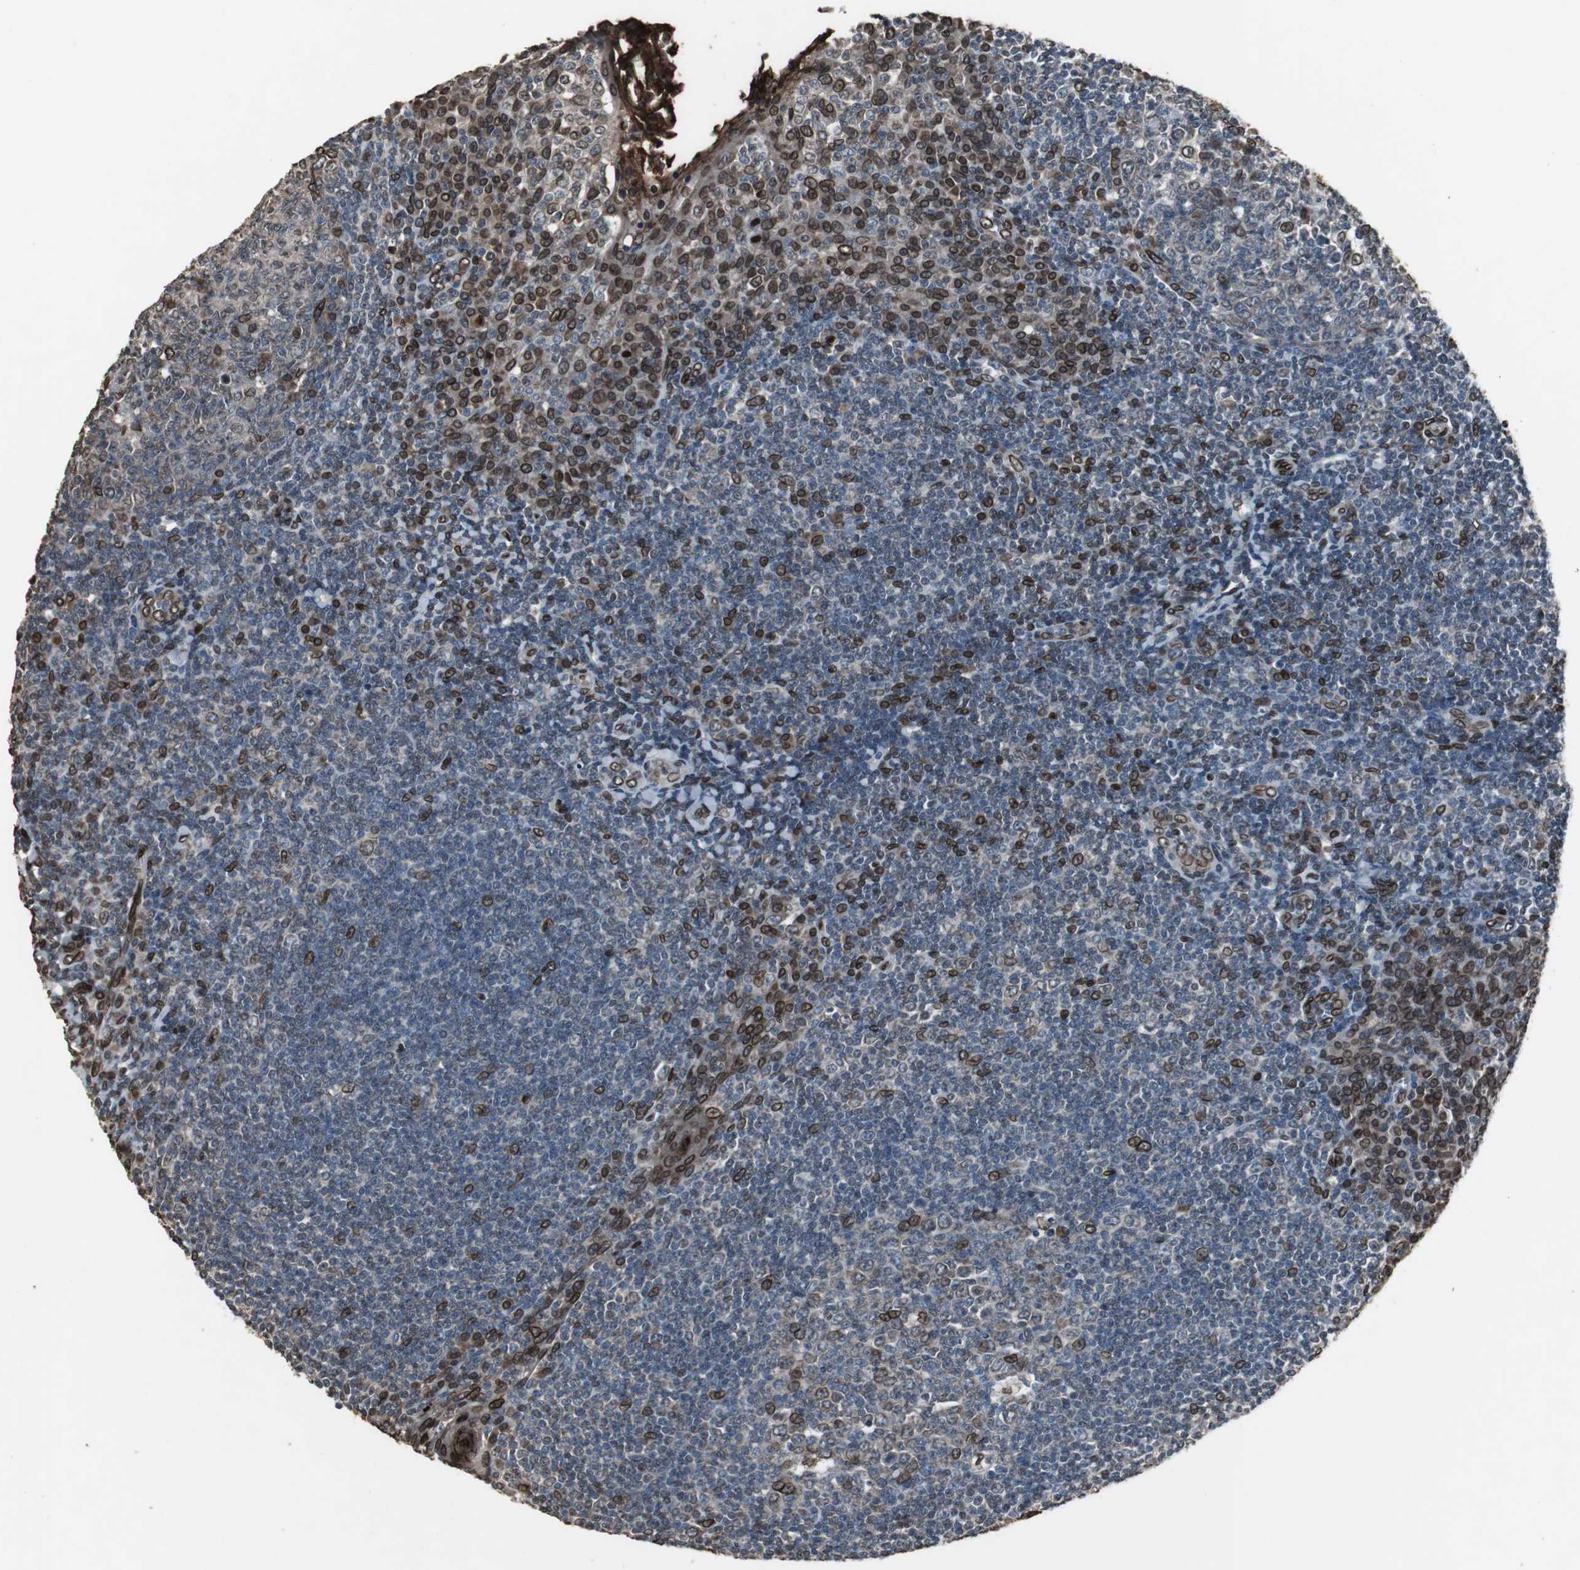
{"staining": {"intensity": "strong", "quantity": "<25%", "location": "cytoplasmic/membranous,nuclear"}, "tissue": "tonsil", "cell_type": "Germinal center cells", "image_type": "normal", "snomed": [{"axis": "morphology", "description": "Normal tissue, NOS"}, {"axis": "topography", "description": "Tonsil"}], "caption": "Protein positivity by immunohistochemistry exhibits strong cytoplasmic/membranous,nuclear positivity in approximately <25% of germinal center cells in normal tonsil.", "gene": "LMNA", "patient": {"sex": "male", "age": 31}}